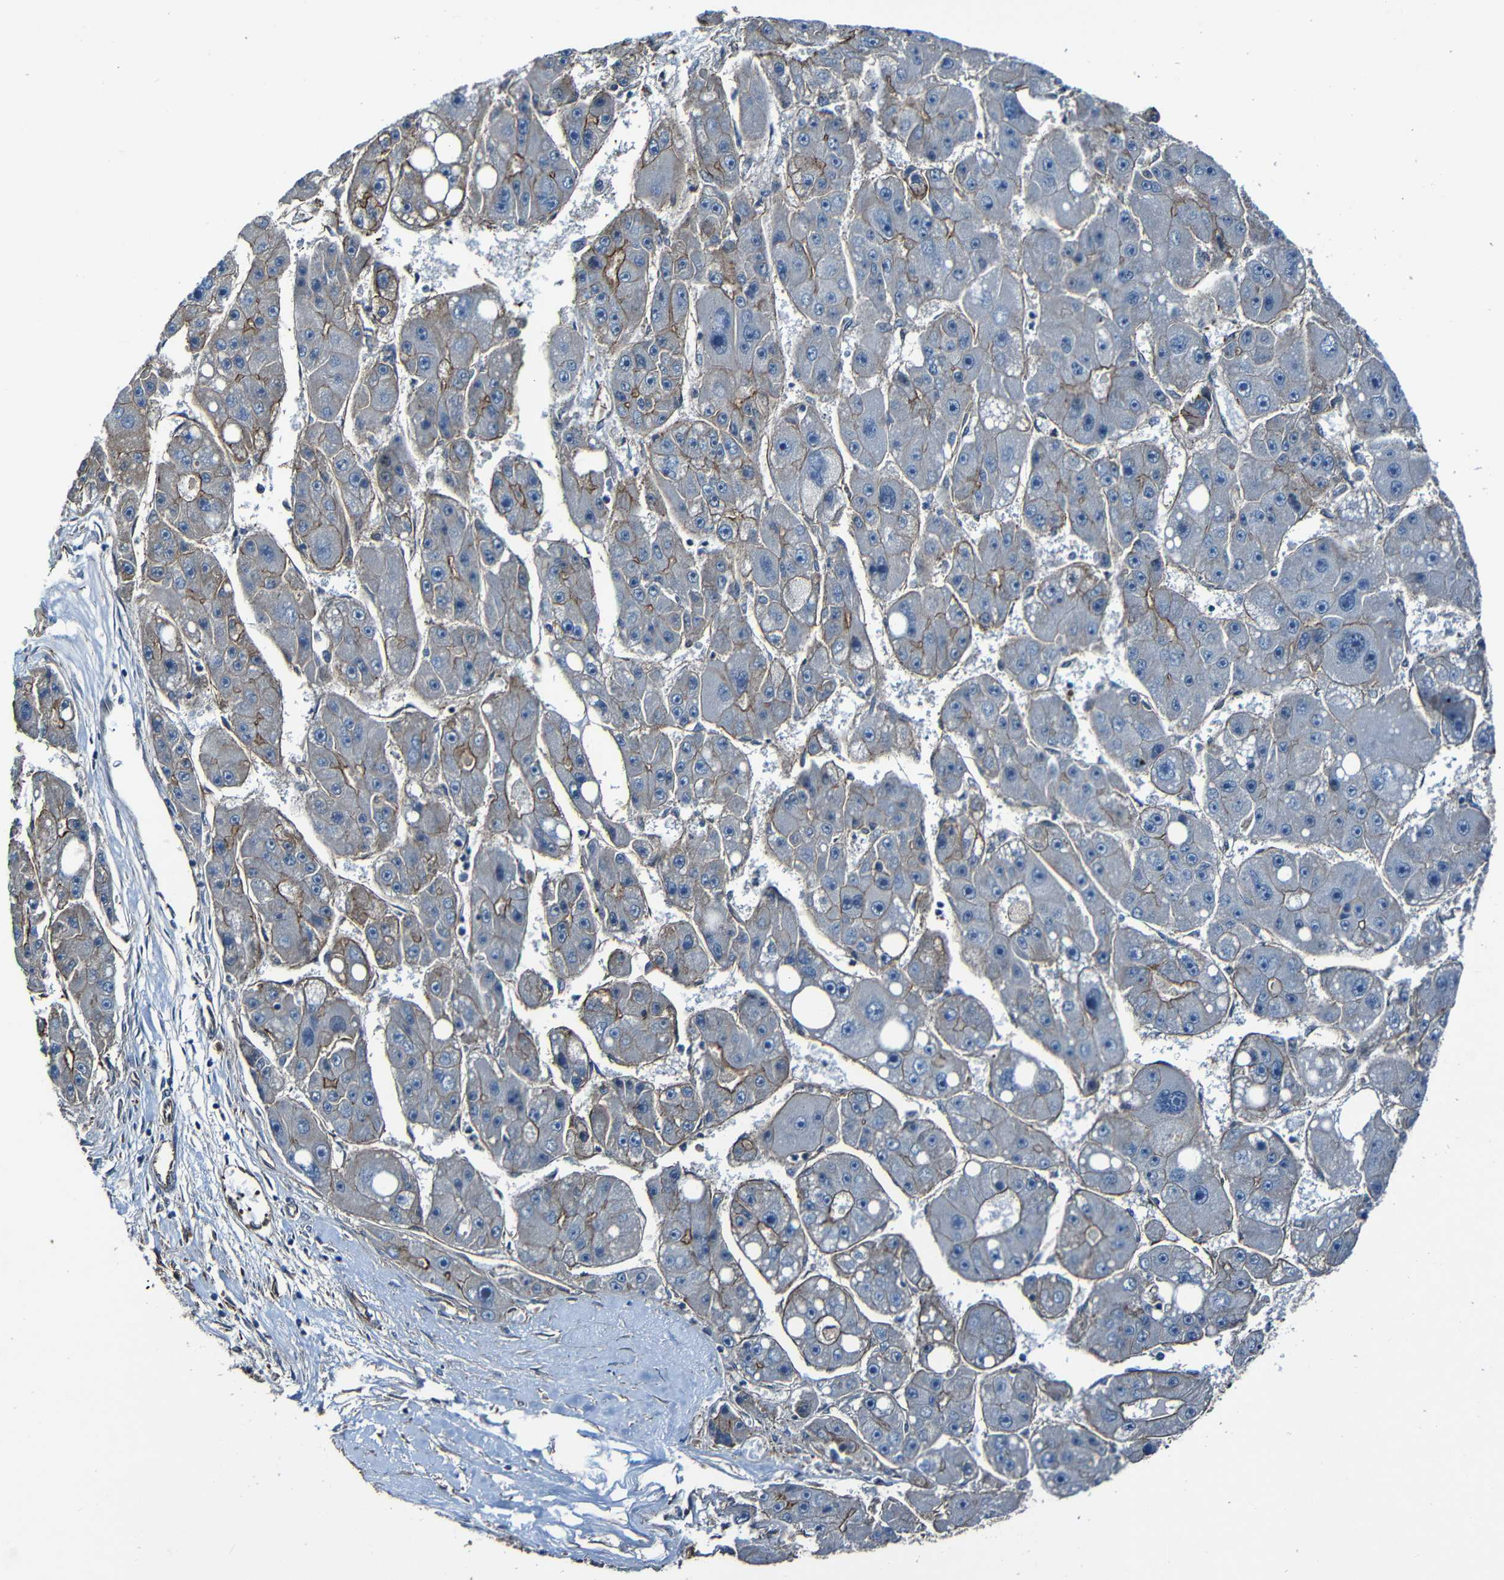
{"staining": {"intensity": "moderate", "quantity": "<25%", "location": "cytoplasmic/membranous"}, "tissue": "liver cancer", "cell_type": "Tumor cells", "image_type": "cancer", "snomed": [{"axis": "morphology", "description": "Carcinoma, Hepatocellular, NOS"}, {"axis": "topography", "description": "Liver"}], "caption": "Liver cancer (hepatocellular carcinoma) stained for a protein (brown) shows moderate cytoplasmic/membranous positive staining in approximately <25% of tumor cells.", "gene": "LGR5", "patient": {"sex": "female", "age": 61}}